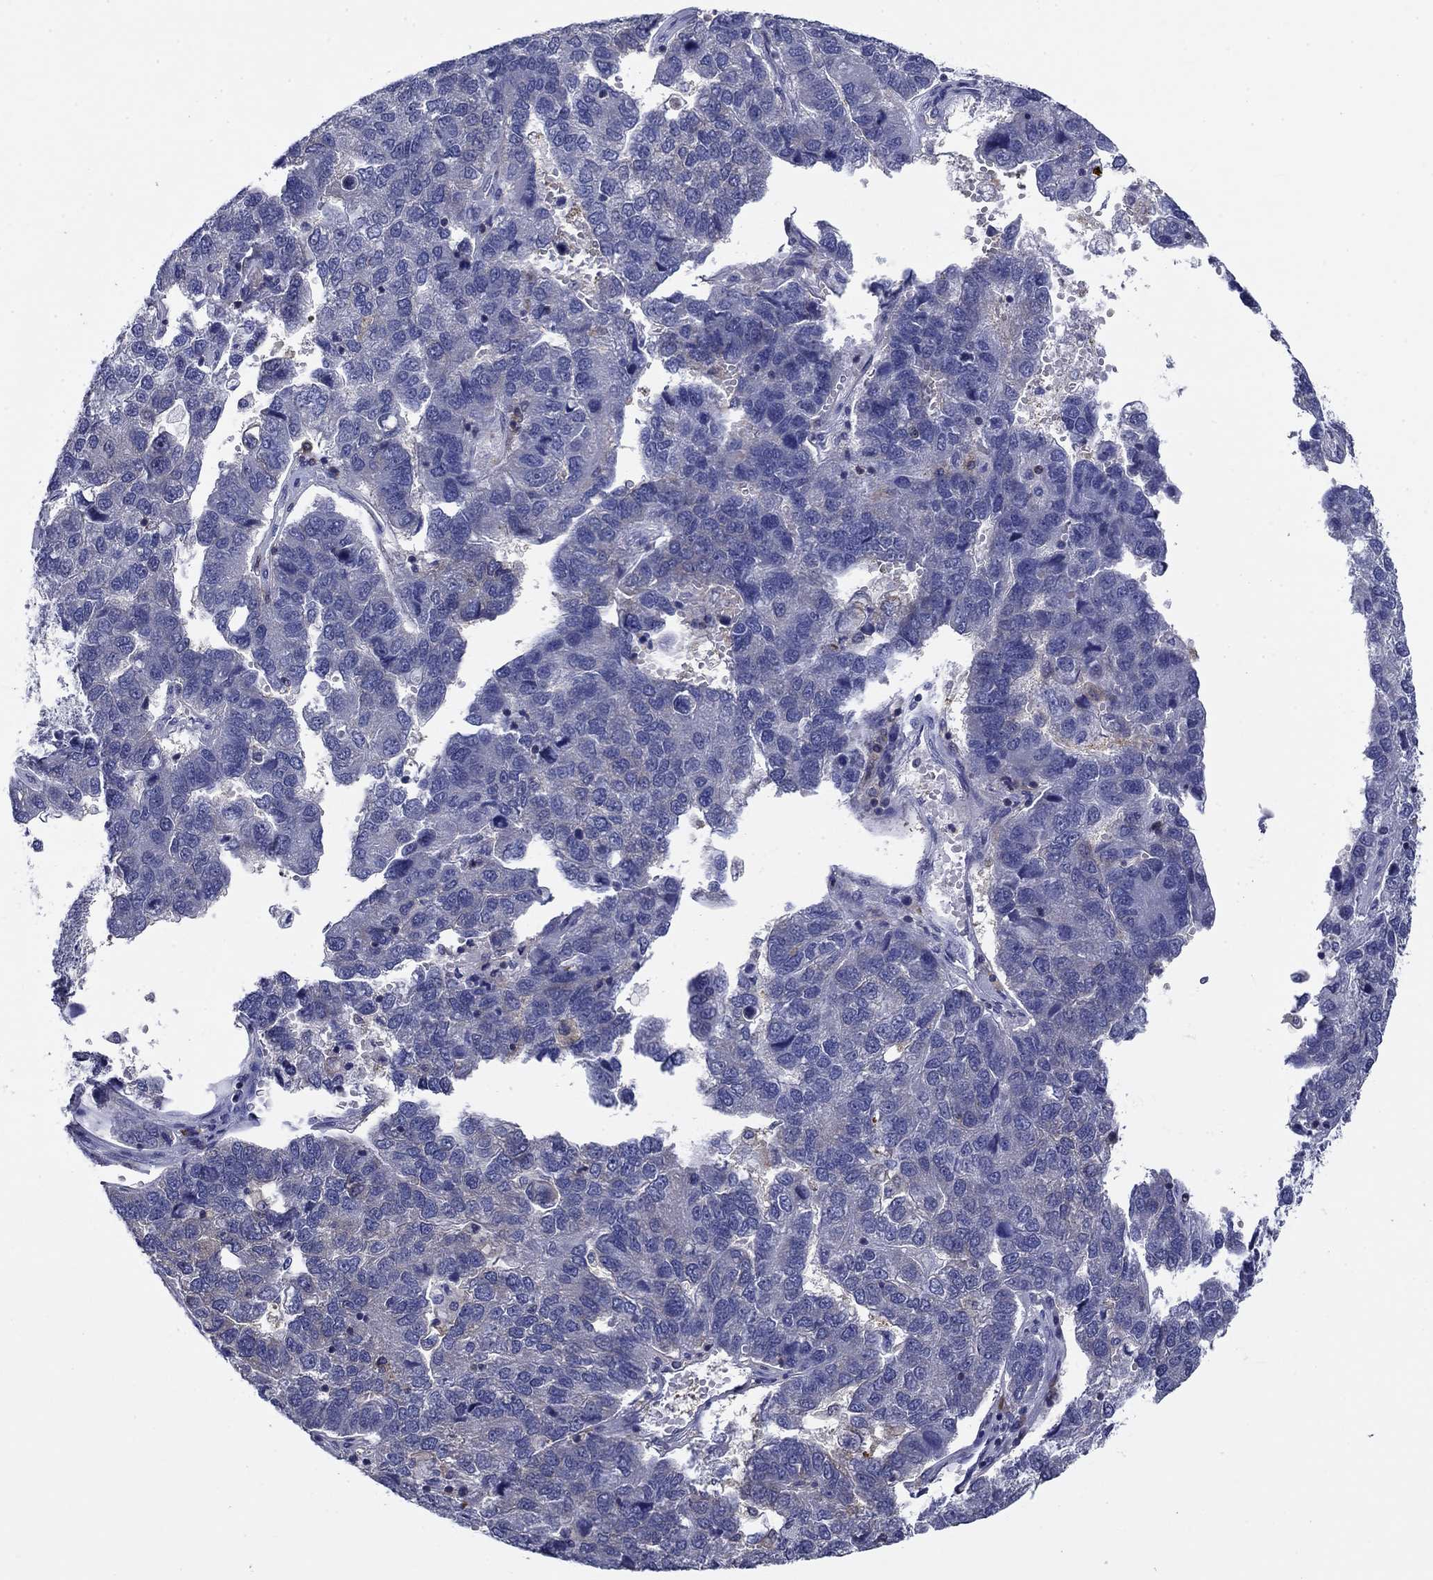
{"staining": {"intensity": "negative", "quantity": "none", "location": "none"}, "tissue": "pancreatic cancer", "cell_type": "Tumor cells", "image_type": "cancer", "snomed": [{"axis": "morphology", "description": "Adenocarcinoma, NOS"}, {"axis": "topography", "description": "Pancreas"}], "caption": "The immunohistochemistry photomicrograph has no significant expression in tumor cells of pancreatic cancer (adenocarcinoma) tissue. Nuclei are stained in blue.", "gene": "POU2F2", "patient": {"sex": "female", "age": 61}}